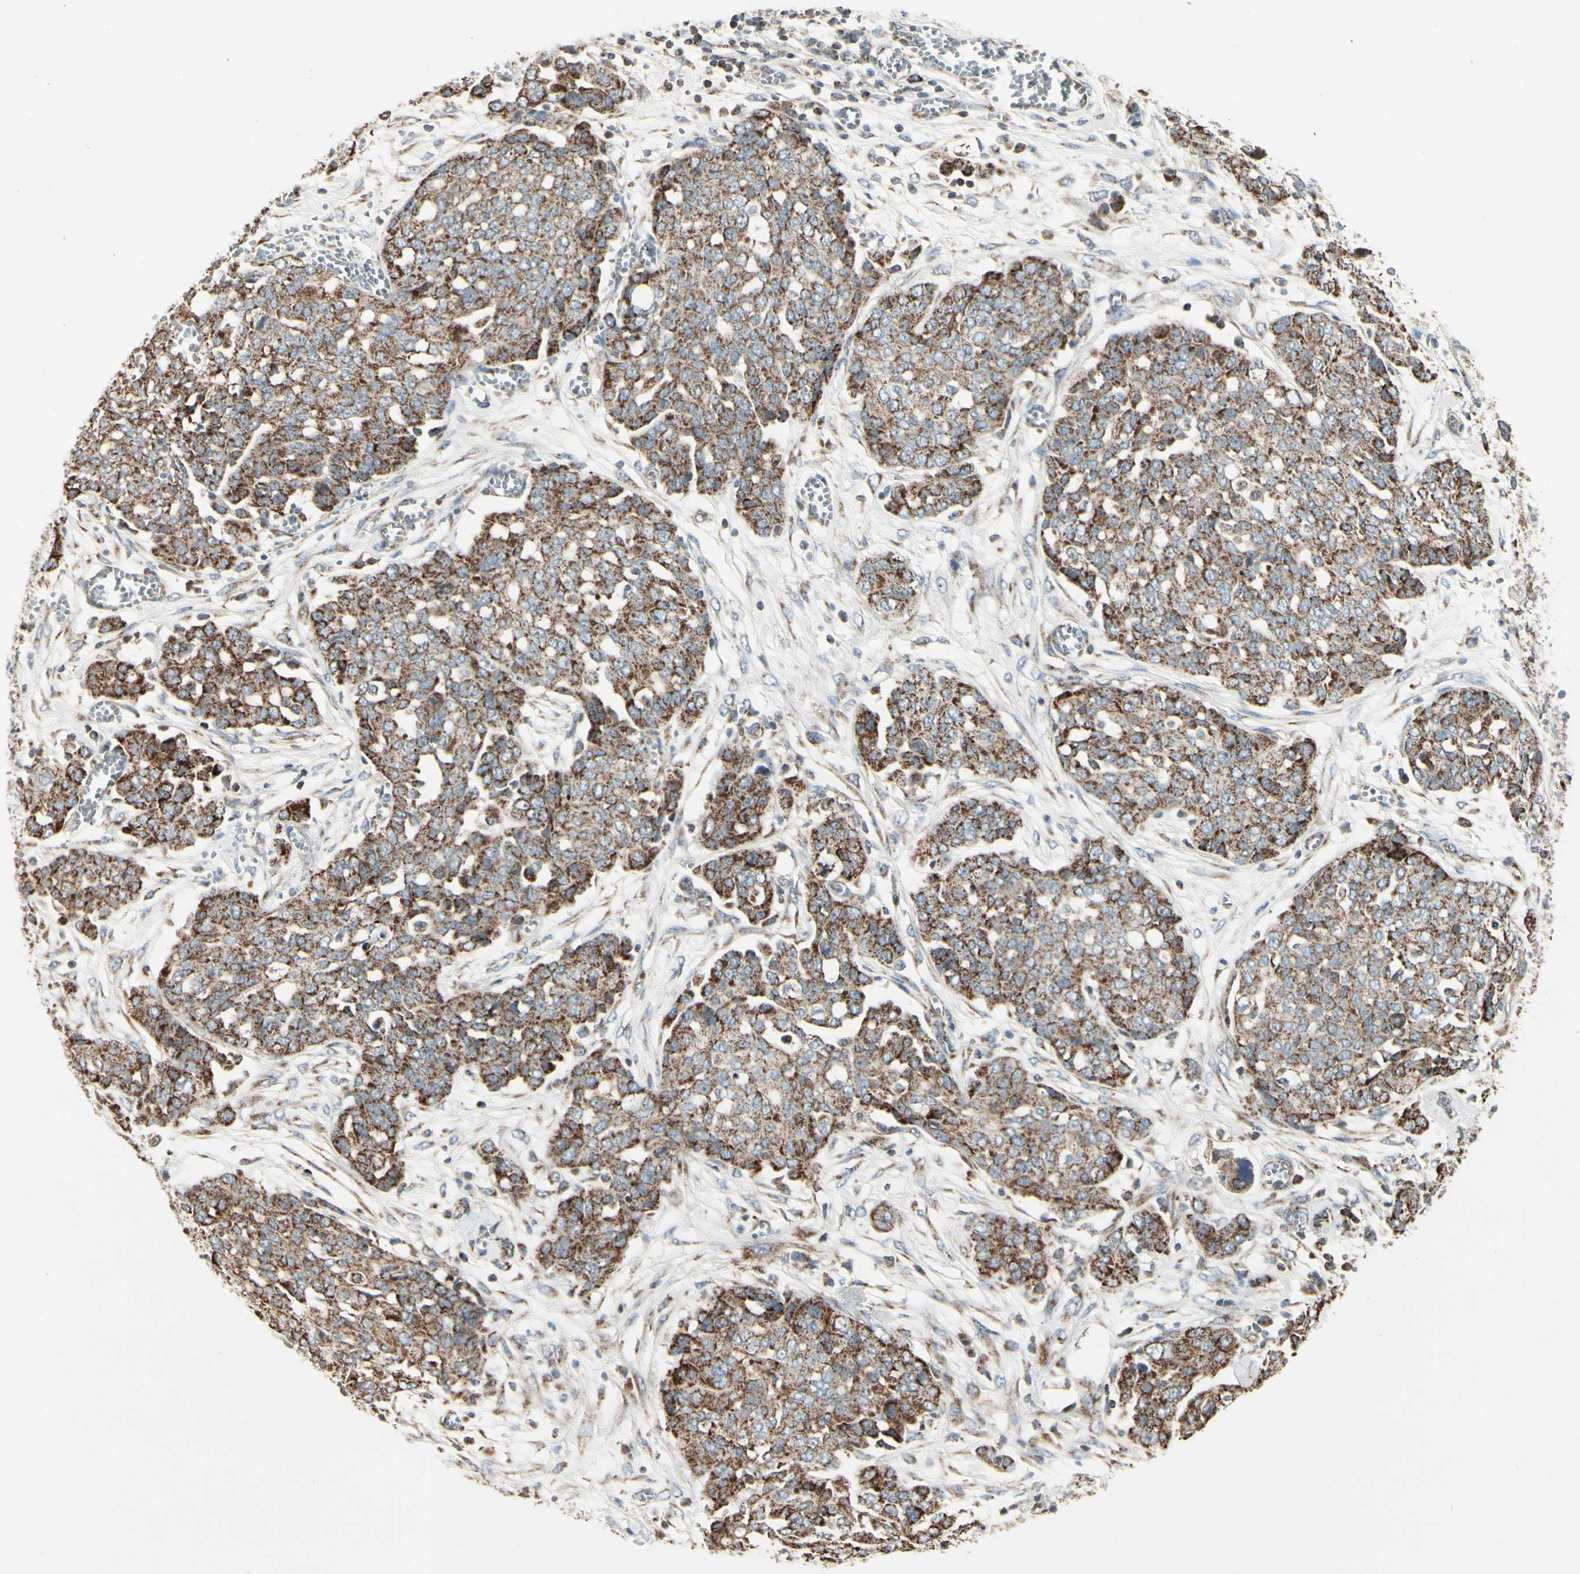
{"staining": {"intensity": "strong", "quantity": ">75%", "location": "cytoplasmic/membranous"}, "tissue": "ovarian cancer", "cell_type": "Tumor cells", "image_type": "cancer", "snomed": [{"axis": "morphology", "description": "Cystadenocarcinoma, serous, NOS"}, {"axis": "topography", "description": "Soft tissue"}, {"axis": "topography", "description": "Ovary"}], "caption": "A high-resolution photomicrograph shows immunohistochemistry (IHC) staining of ovarian serous cystadenocarcinoma, which reveals strong cytoplasmic/membranous expression in about >75% of tumor cells.", "gene": "ANKS6", "patient": {"sex": "female", "age": 57}}